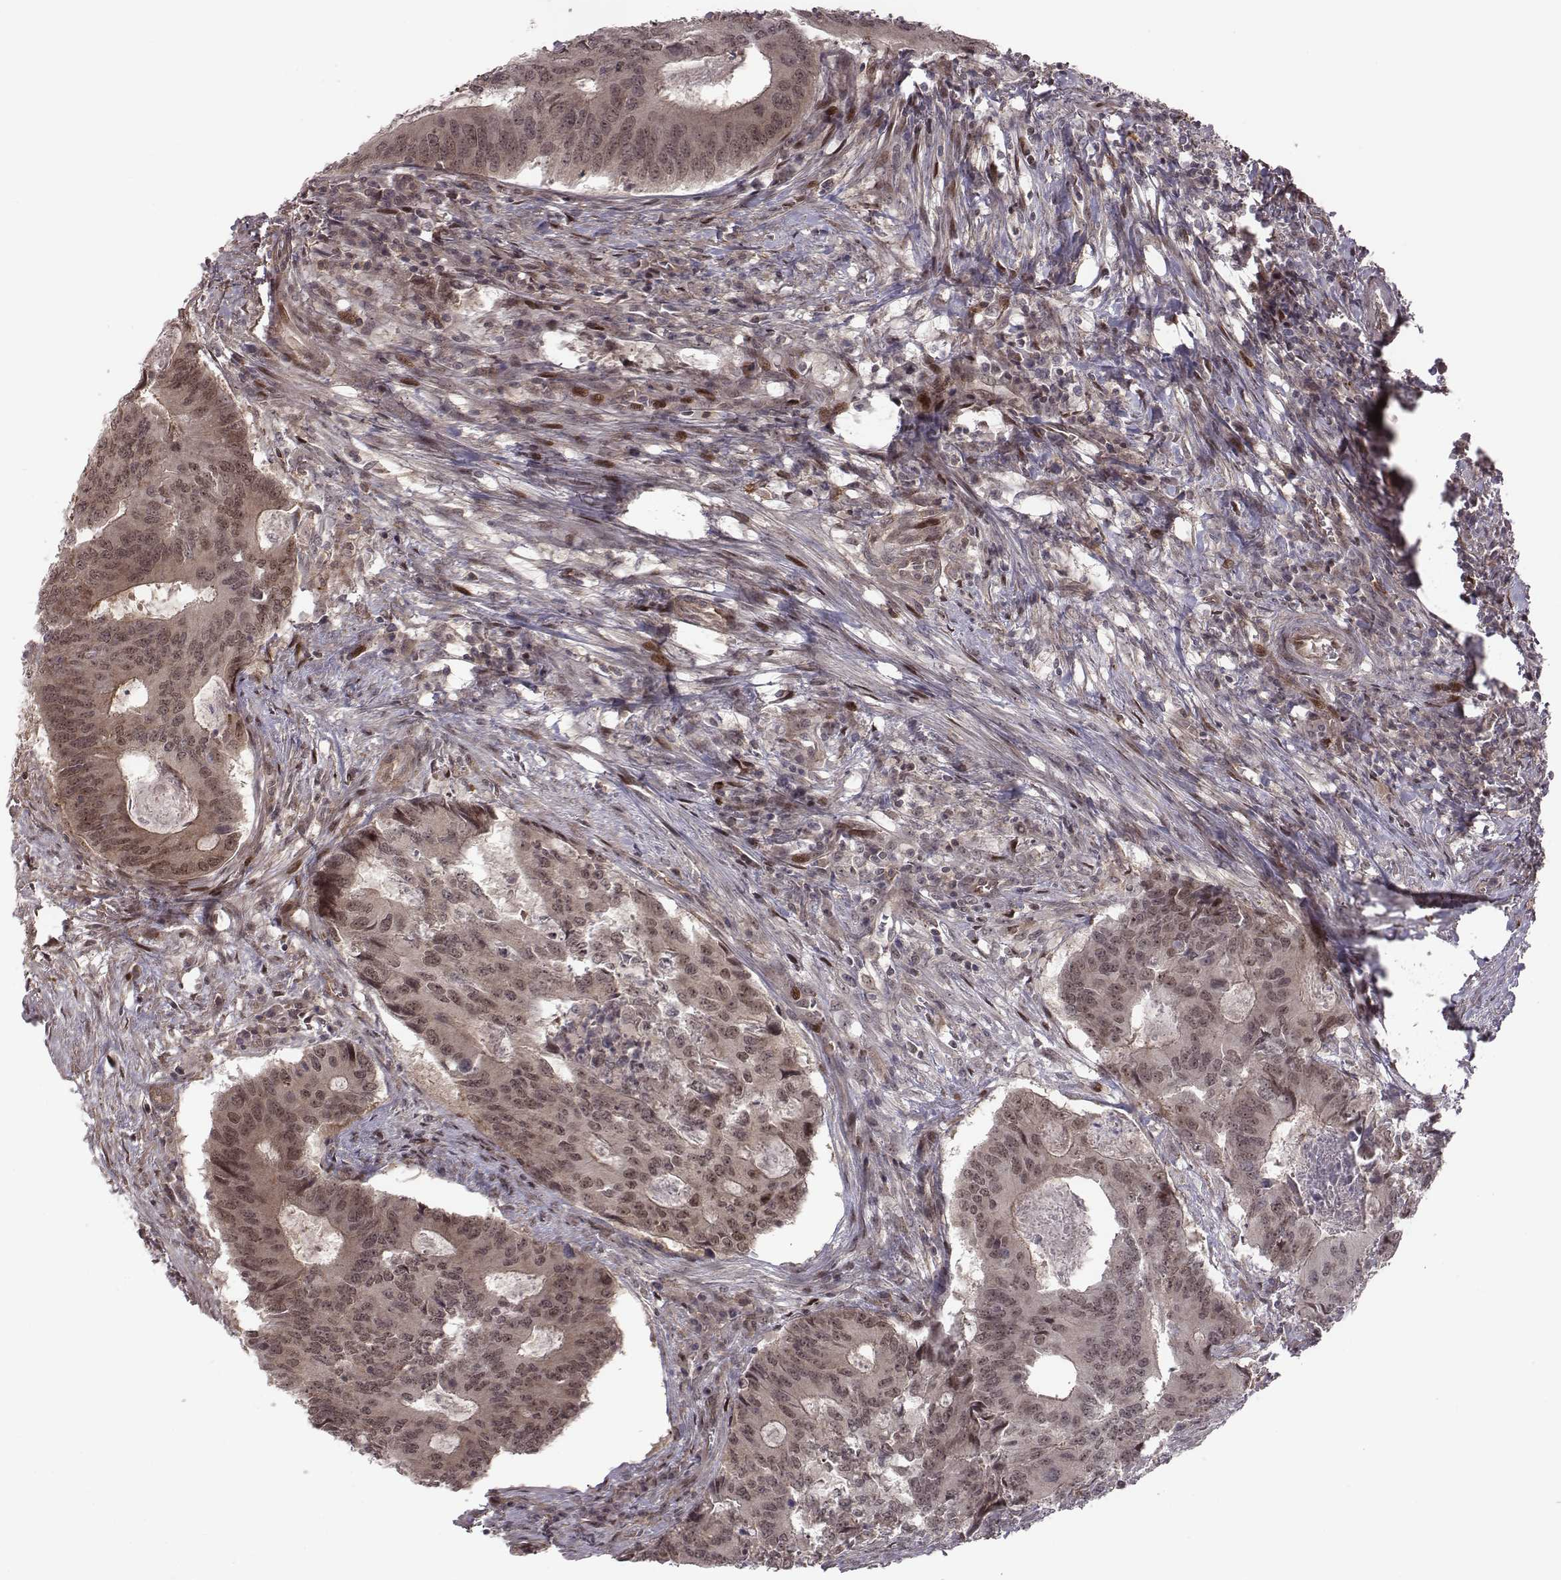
{"staining": {"intensity": "weak", "quantity": ">75%", "location": "cytoplasmic/membranous,nuclear"}, "tissue": "colorectal cancer", "cell_type": "Tumor cells", "image_type": "cancer", "snomed": [{"axis": "morphology", "description": "Adenocarcinoma, NOS"}, {"axis": "topography", "description": "Colon"}], "caption": "Colorectal cancer (adenocarcinoma) was stained to show a protein in brown. There is low levels of weak cytoplasmic/membranous and nuclear expression in approximately >75% of tumor cells. (DAB (3,3'-diaminobenzidine) IHC, brown staining for protein, blue staining for nuclei).", "gene": "RPL3", "patient": {"sex": "male", "age": 67}}